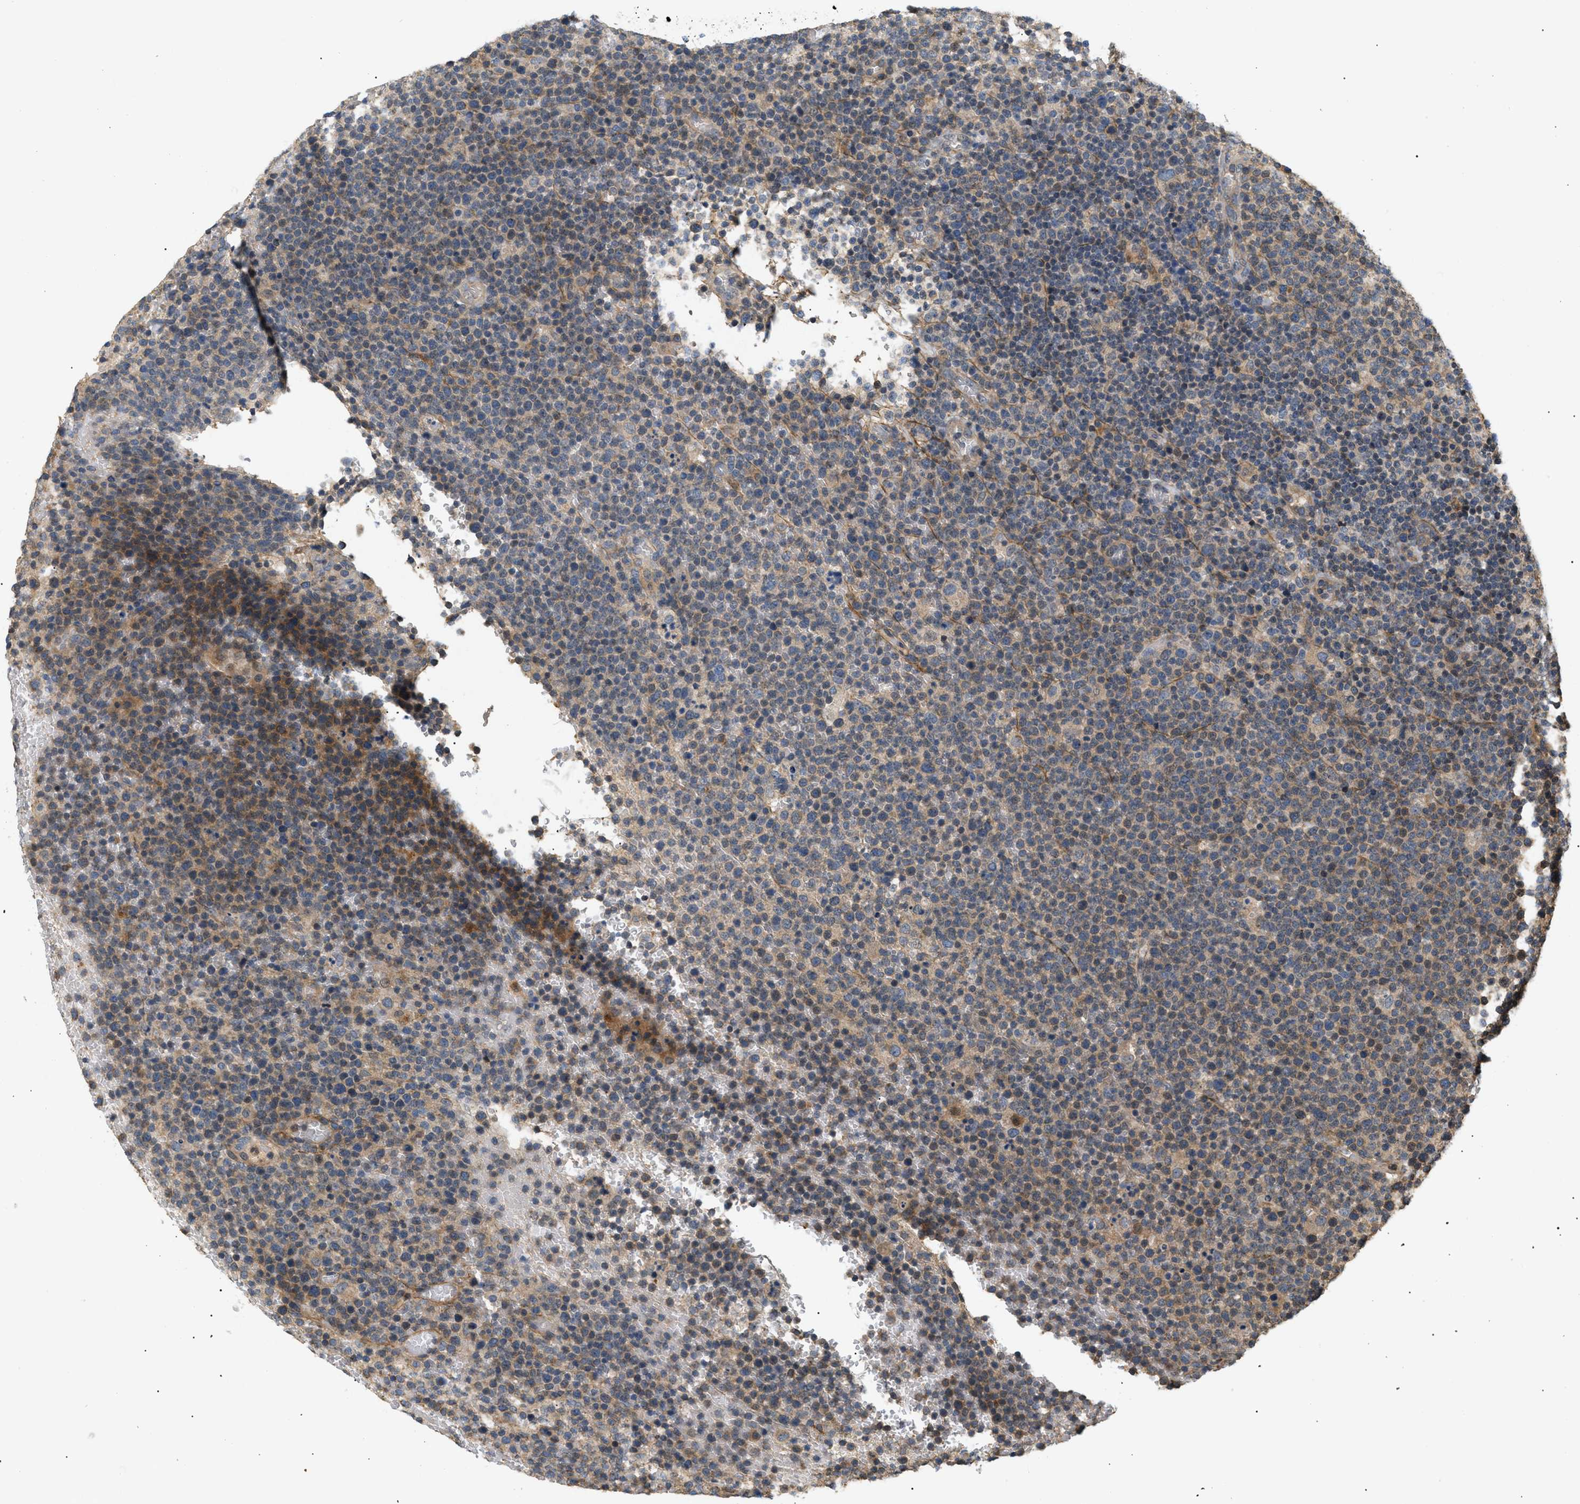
{"staining": {"intensity": "moderate", "quantity": "25%-75%", "location": "cytoplasmic/membranous"}, "tissue": "lymphoma", "cell_type": "Tumor cells", "image_type": "cancer", "snomed": [{"axis": "morphology", "description": "Malignant lymphoma, non-Hodgkin's type, High grade"}, {"axis": "topography", "description": "Lymph node"}], "caption": "An immunohistochemistry (IHC) histopathology image of neoplastic tissue is shown. Protein staining in brown labels moderate cytoplasmic/membranous positivity in malignant lymphoma, non-Hodgkin's type (high-grade) within tumor cells. (IHC, brightfield microscopy, high magnification).", "gene": "FARS2", "patient": {"sex": "male", "age": 61}}